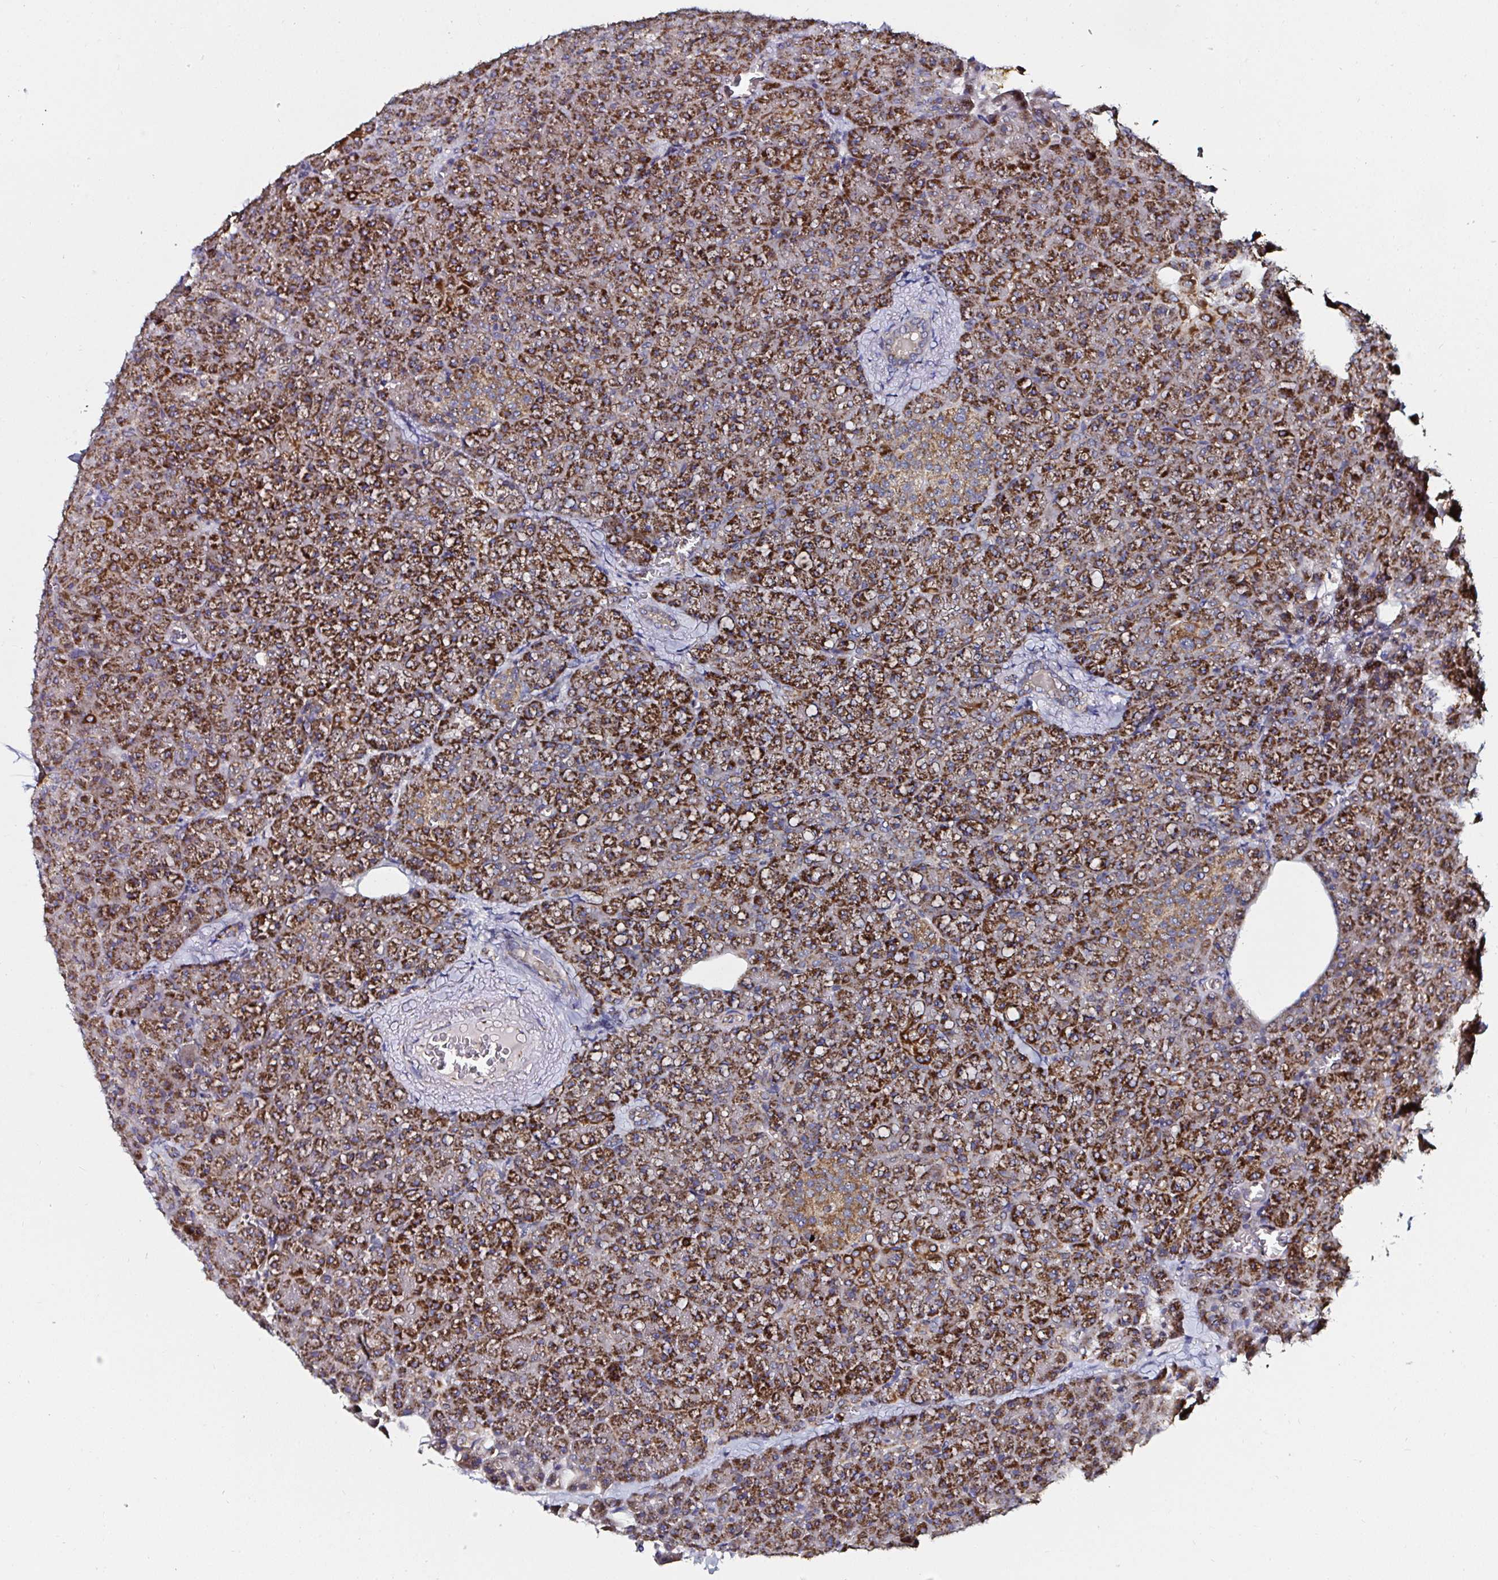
{"staining": {"intensity": "strong", "quantity": ">75%", "location": "cytoplasmic/membranous"}, "tissue": "pancreas", "cell_type": "Exocrine glandular cells", "image_type": "normal", "snomed": [{"axis": "morphology", "description": "Normal tissue, NOS"}, {"axis": "topography", "description": "Pancreas"}], "caption": "Immunohistochemistry (IHC) histopathology image of benign human pancreas stained for a protein (brown), which exhibits high levels of strong cytoplasmic/membranous expression in approximately >75% of exocrine glandular cells.", "gene": "ATAD3A", "patient": {"sex": "female", "age": 74}}